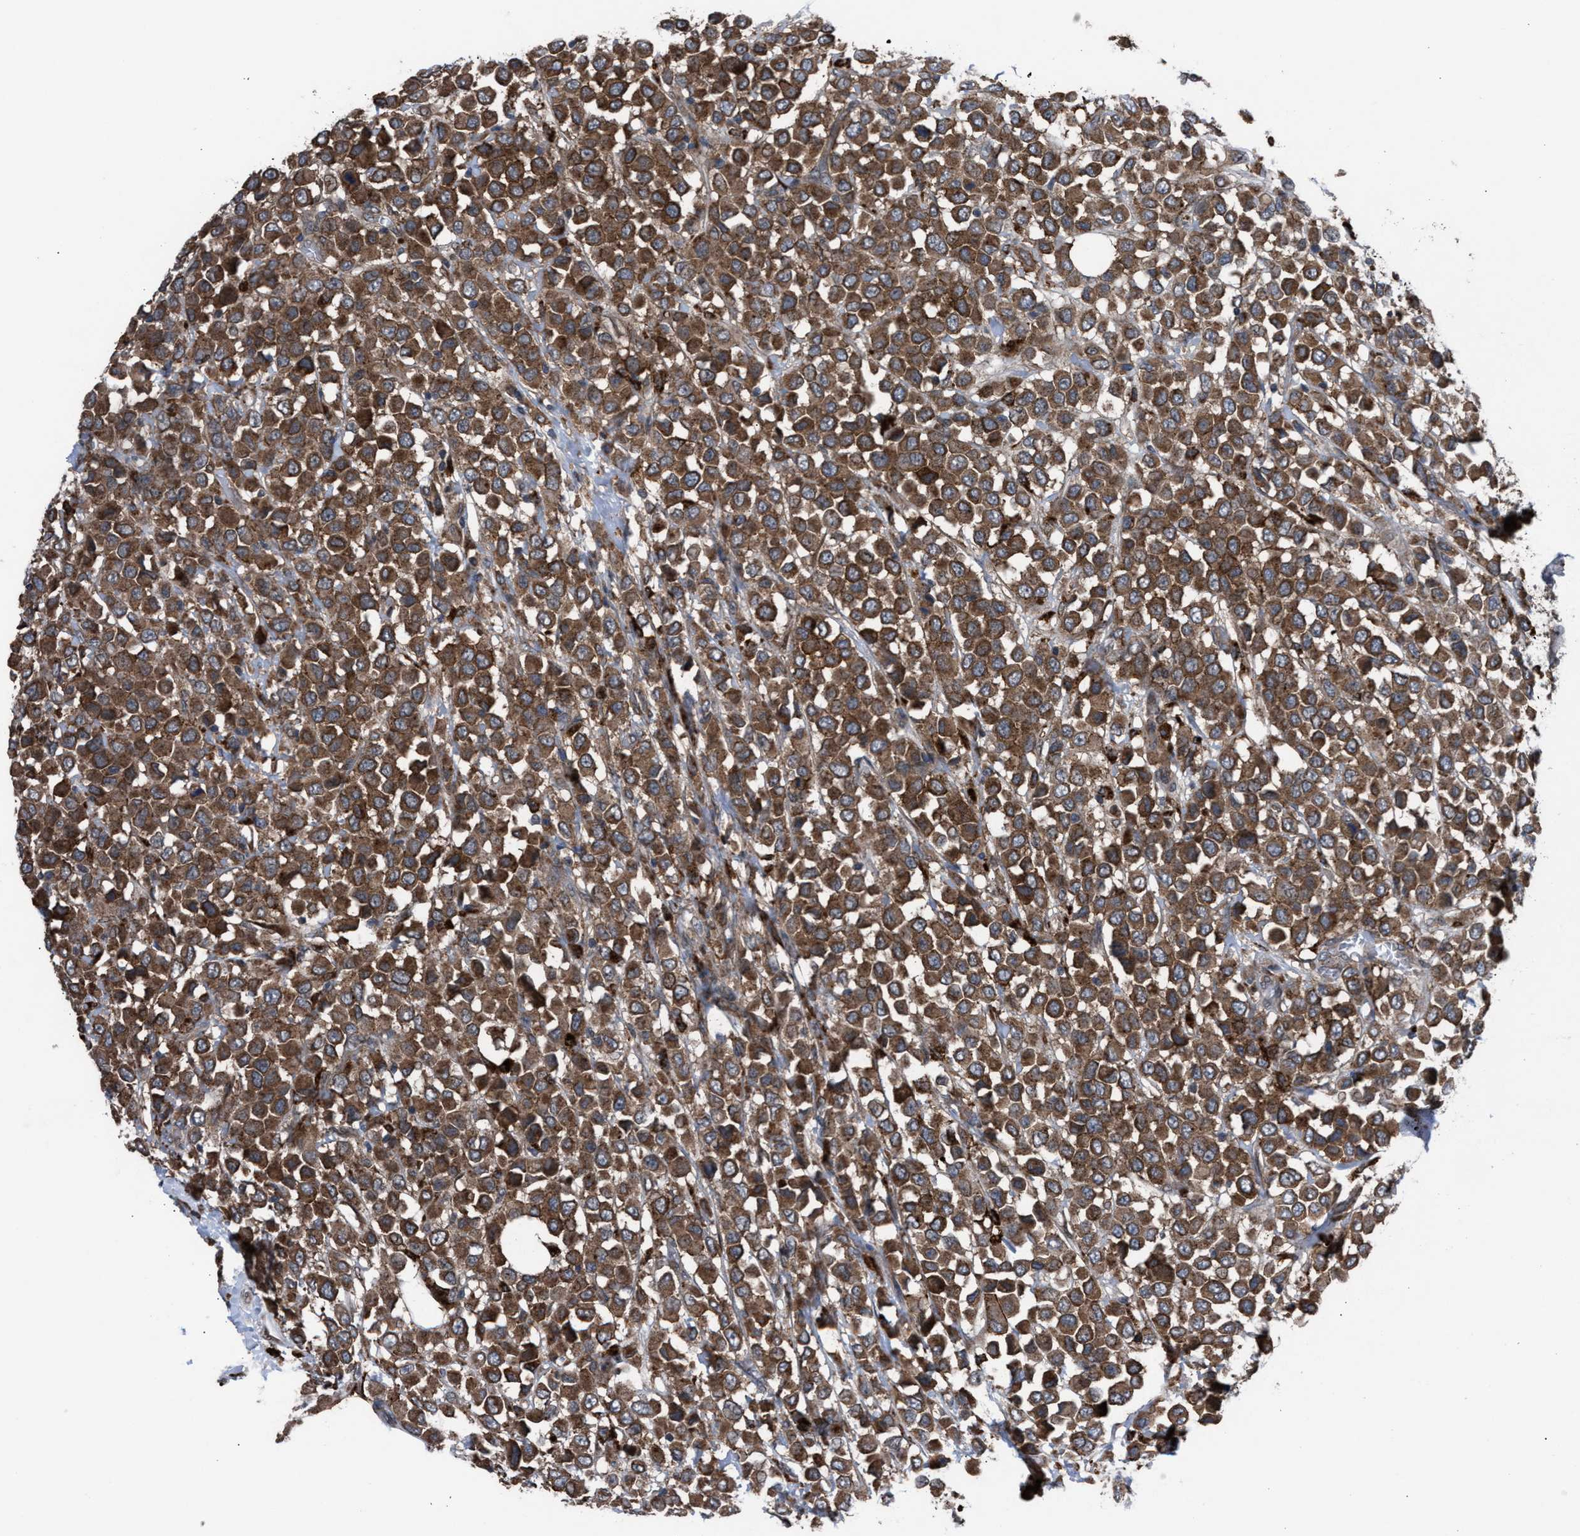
{"staining": {"intensity": "moderate", "quantity": ">75%", "location": "cytoplasmic/membranous"}, "tissue": "breast cancer", "cell_type": "Tumor cells", "image_type": "cancer", "snomed": [{"axis": "morphology", "description": "Duct carcinoma"}, {"axis": "topography", "description": "Breast"}], "caption": "IHC of breast intraductal carcinoma demonstrates medium levels of moderate cytoplasmic/membranous staining in approximately >75% of tumor cells.", "gene": "TP53BP2", "patient": {"sex": "female", "age": 61}}